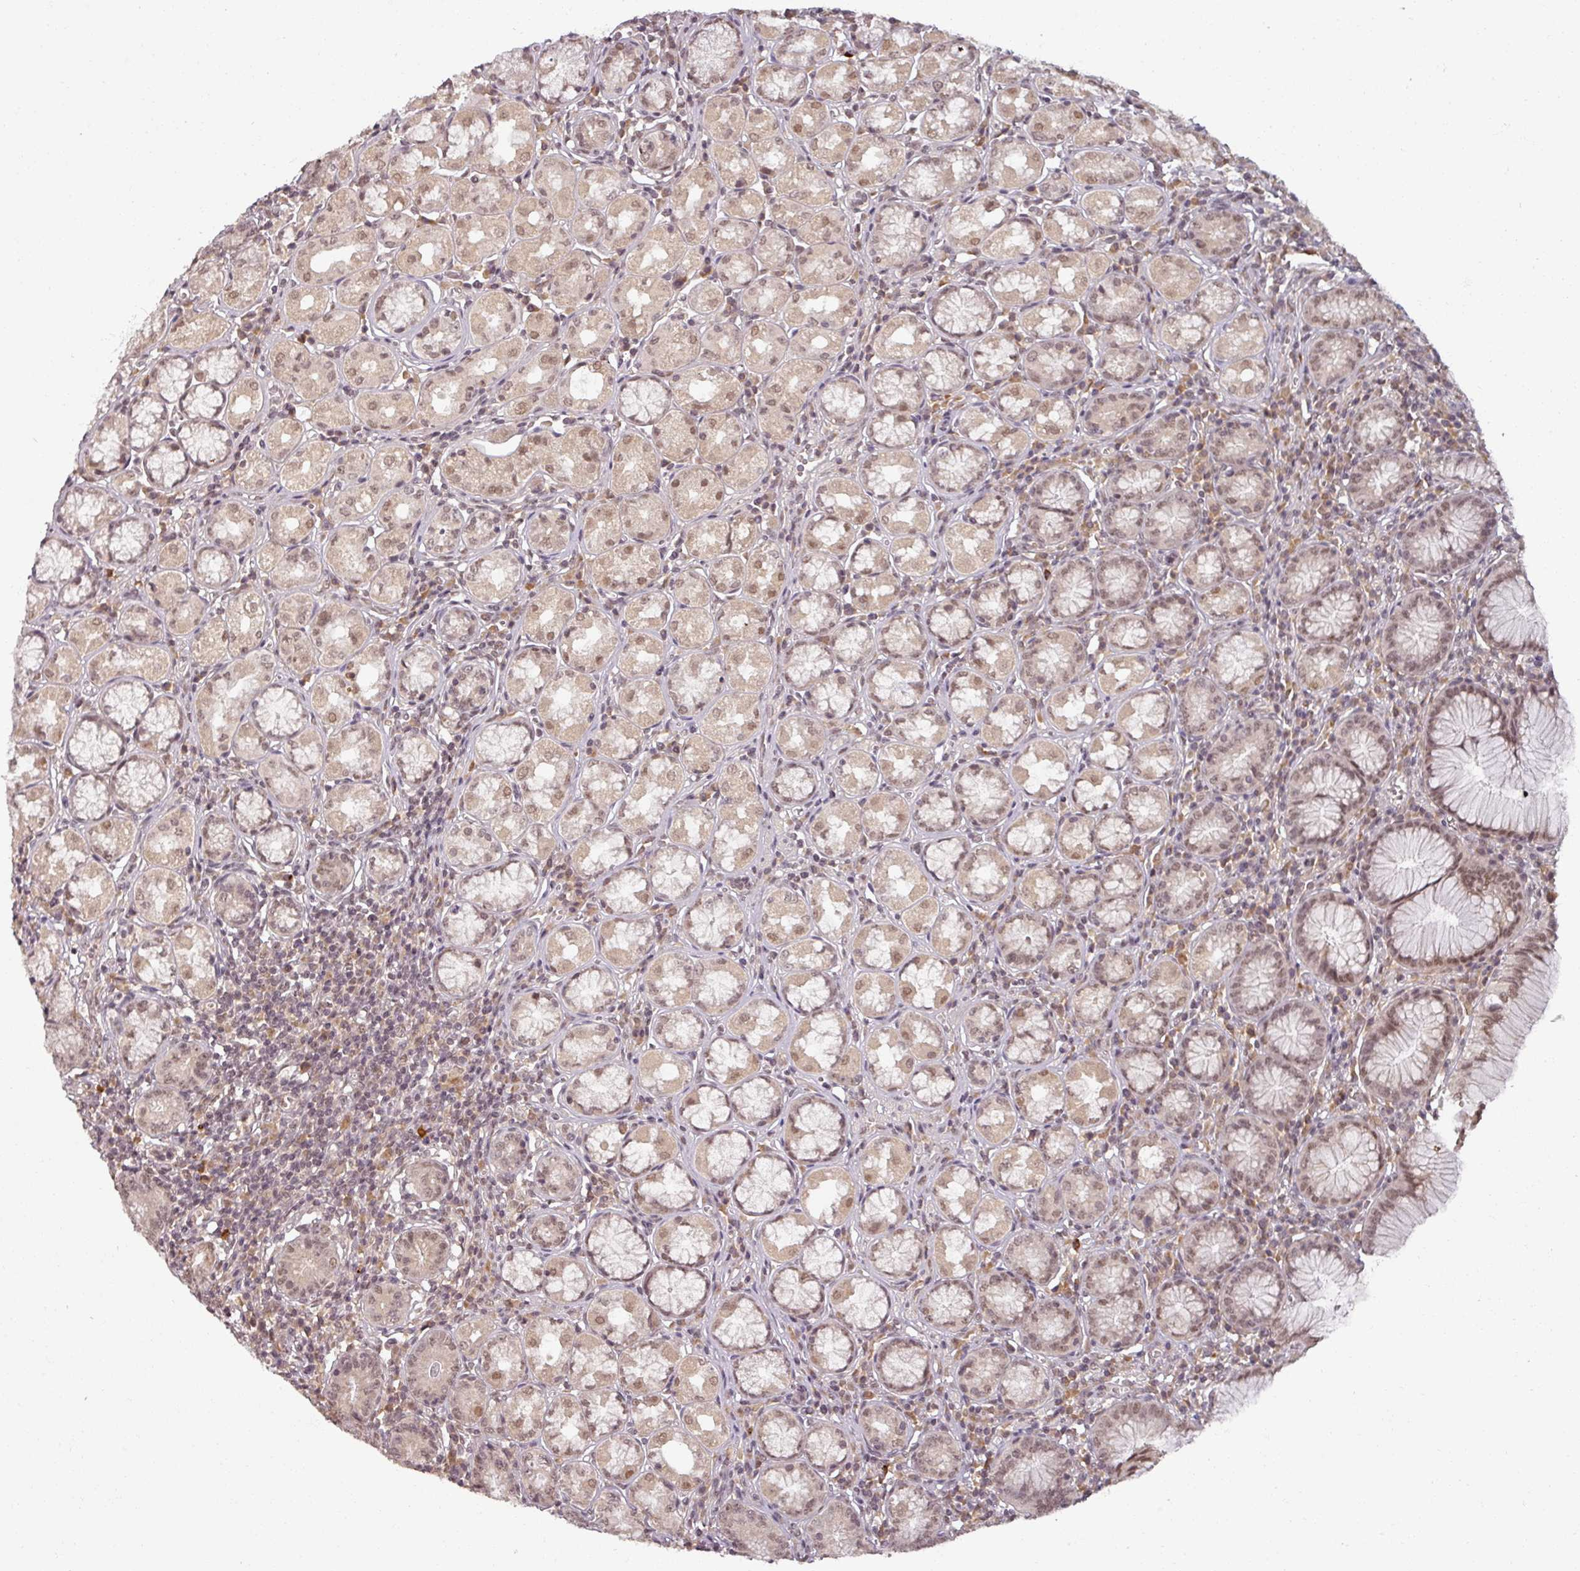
{"staining": {"intensity": "moderate", "quantity": "25%-75%", "location": "cytoplasmic/membranous,nuclear"}, "tissue": "stomach", "cell_type": "Glandular cells", "image_type": "normal", "snomed": [{"axis": "morphology", "description": "Normal tissue, NOS"}, {"axis": "topography", "description": "Stomach"}], "caption": "DAB immunohistochemical staining of normal human stomach displays moderate cytoplasmic/membranous,nuclear protein staining in about 25%-75% of glandular cells.", "gene": "POLR2G", "patient": {"sex": "male", "age": 55}}